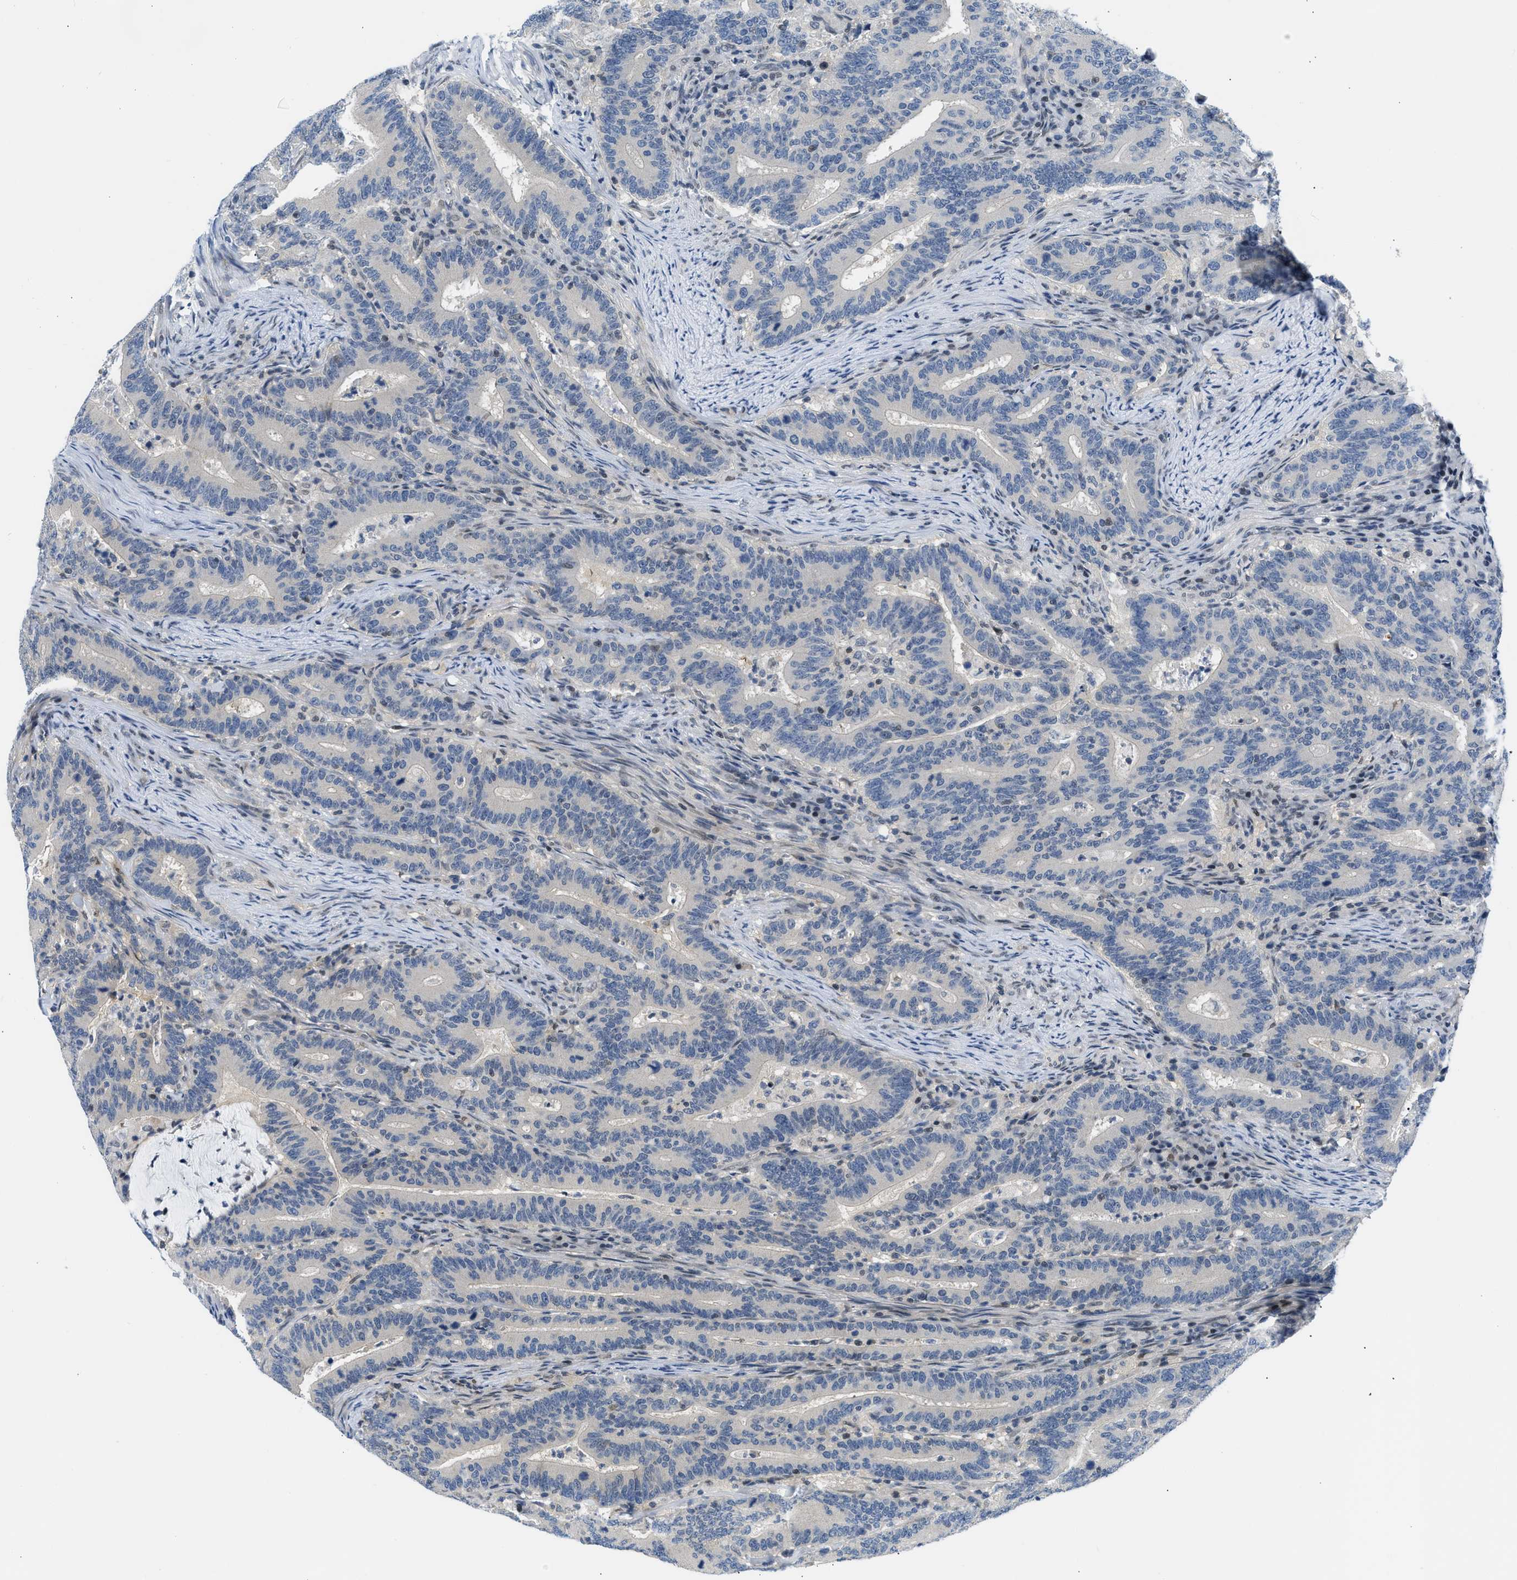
{"staining": {"intensity": "negative", "quantity": "none", "location": "none"}, "tissue": "colorectal cancer", "cell_type": "Tumor cells", "image_type": "cancer", "snomed": [{"axis": "morphology", "description": "Adenocarcinoma, NOS"}, {"axis": "topography", "description": "Colon"}], "caption": "Colorectal adenocarcinoma stained for a protein using immunohistochemistry (IHC) displays no positivity tumor cells.", "gene": "OLIG3", "patient": {"sex": "female", "age": 66}}